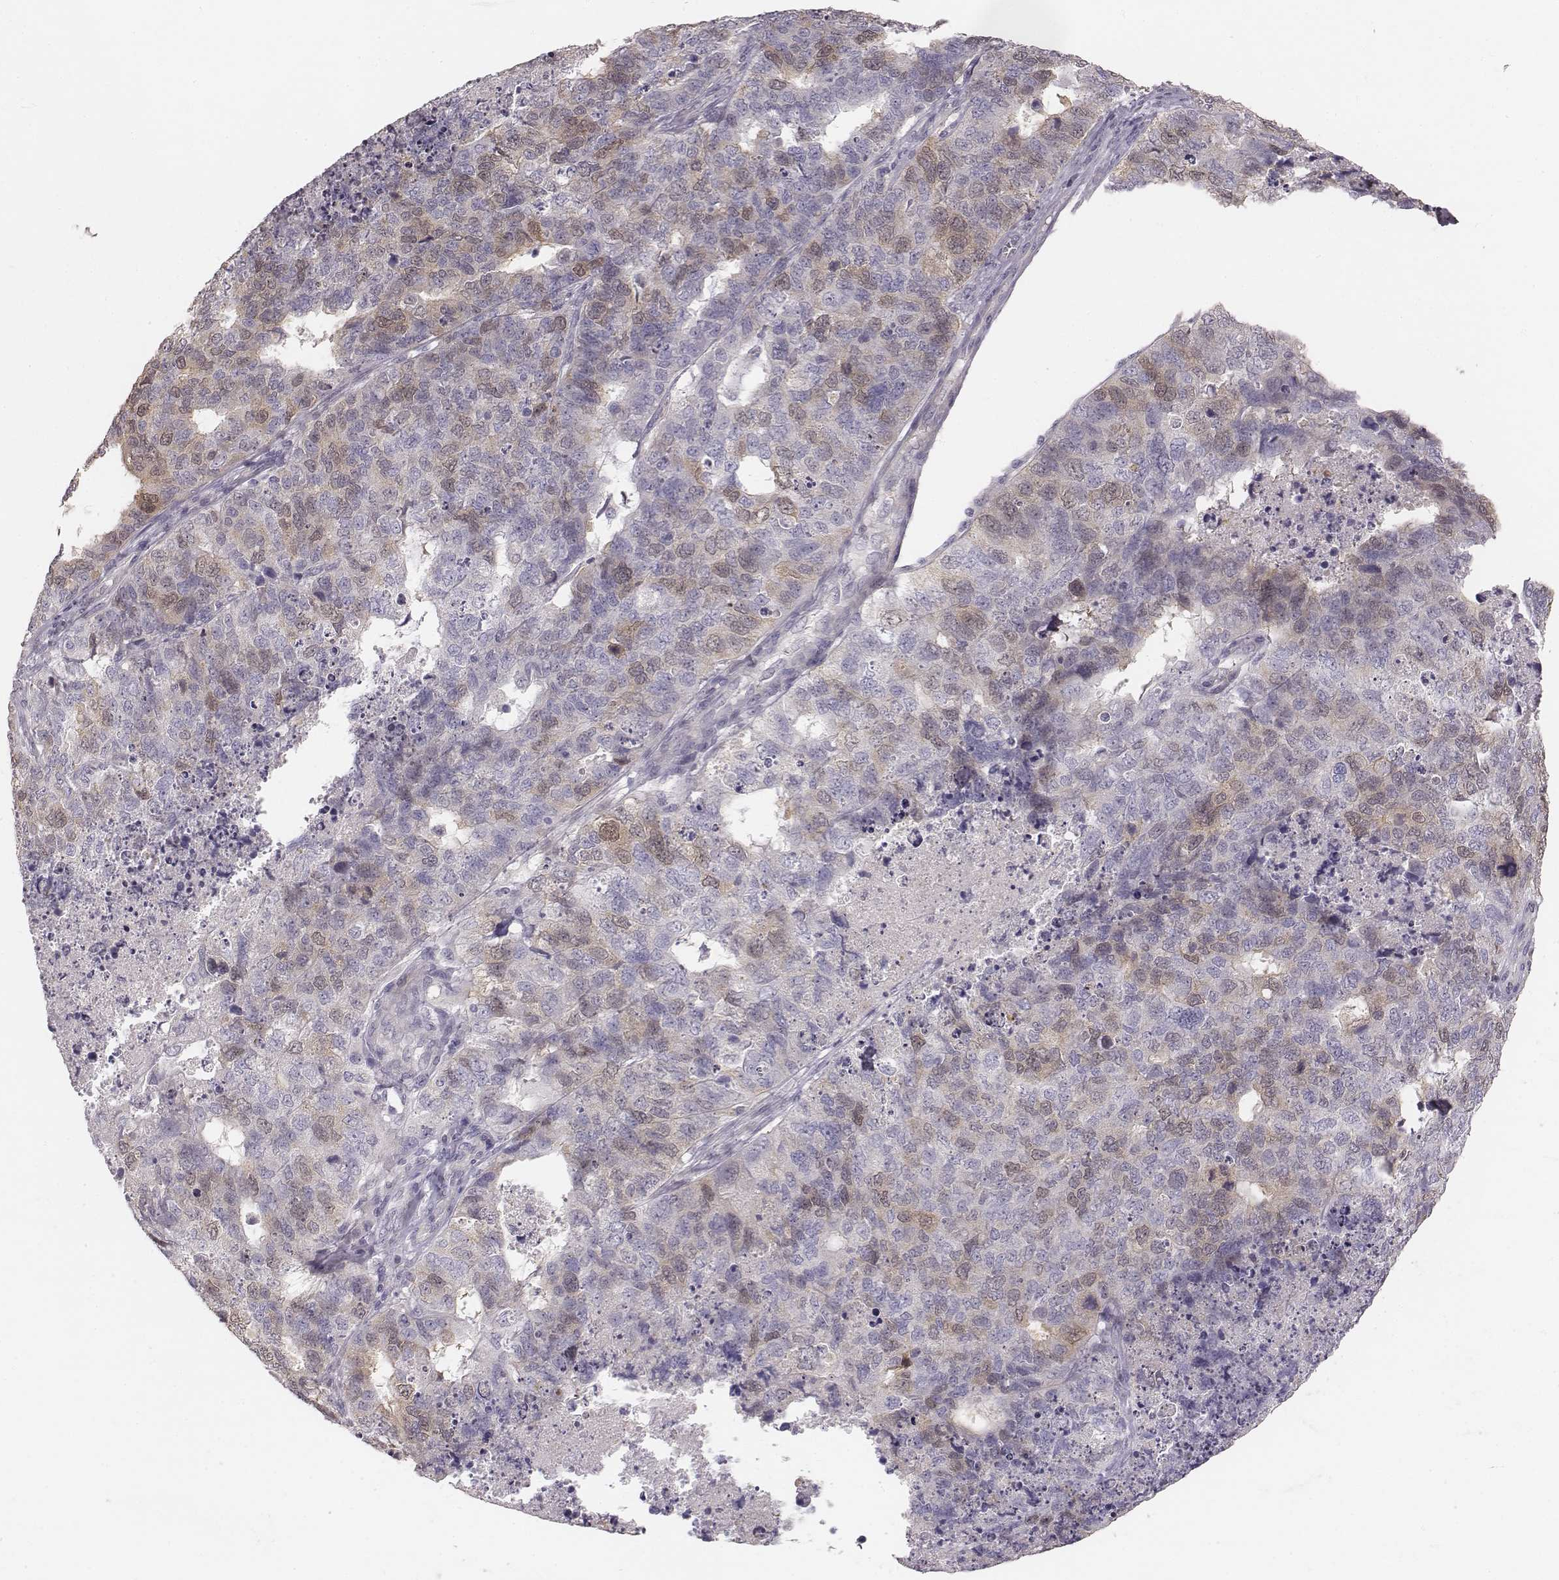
{"staining": {"intensity": "weak", "quantity": "<25%", "location": "cytoplasmic/membranous,nuclear"}, "tissue": "cervical cancer", "cell_type": "Tumor cells", "image_type": "cancer", "snomed": [{"axis": "morphology", "description": "Squamous cell carcinoma, NOS"}, {"axis": "topography", "description": "Cervix"}], "caption": "This is an immunohistochemistry micrograph of cervical cancer. There is no positivity in tumor cells.", "gene": "PBK", "patient": {"sex": "female", "age": 63}}